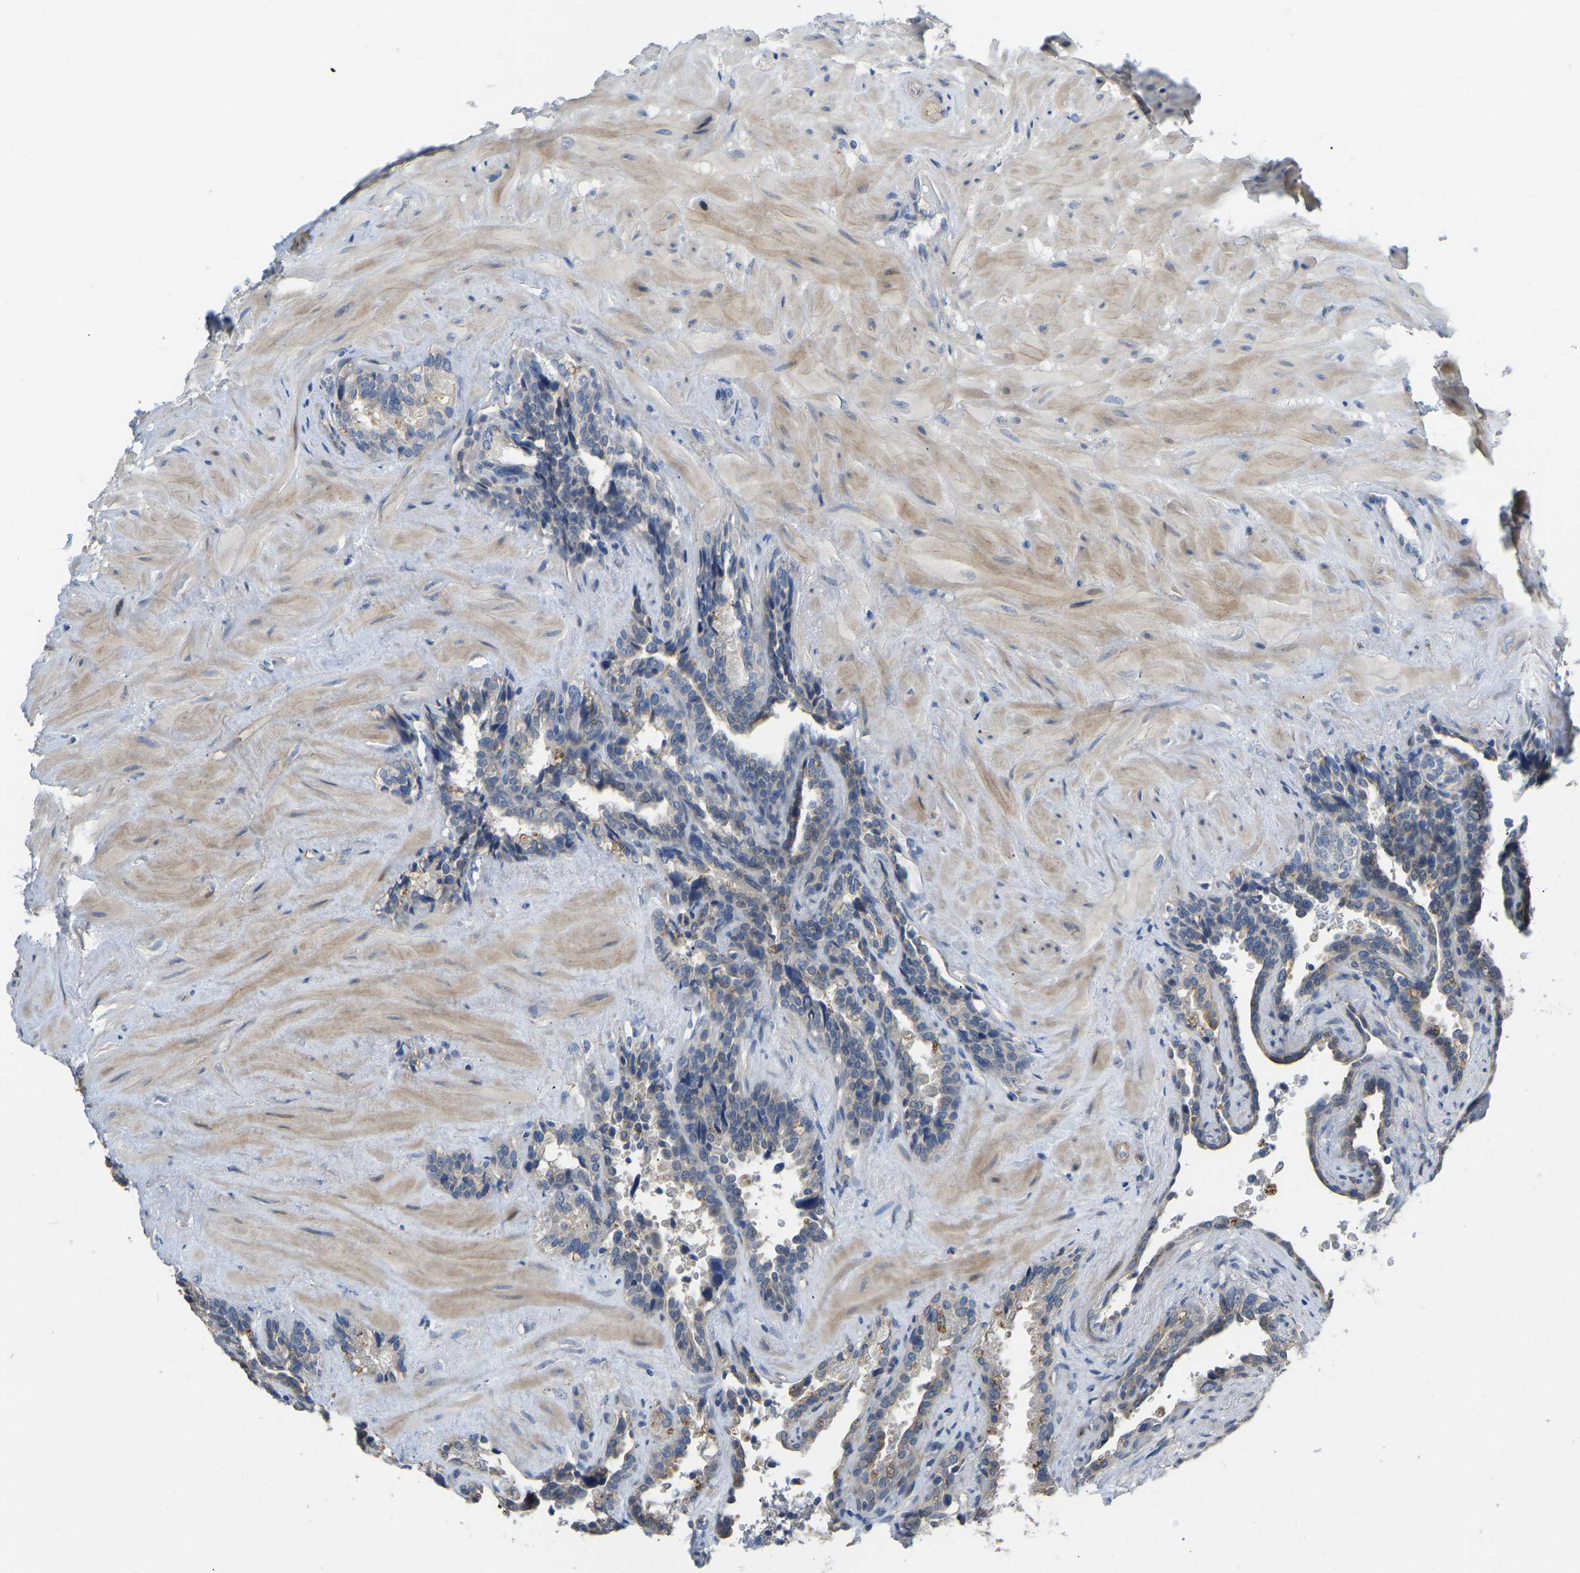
{"staining": {"intensity": "negative", "quantity": "none", "location": "none"}, "tissue": "seminal vesicle", "cell_type": "Glandular cells", "image_type": "normal", "snomed": [{"axis": "morphology", "description": "Normal tissue, NOS"}, {"axis": "topography", "description": "Seminal veicle"}], "caption": "Micrograph shows no significant protein expression in glandular cells of benign seminal vesicle. The staining is performed using DAB (3,3'-diaminobenzidine) brown chromogen with nuclei counter-stained in using hematoxylin.", "gene": "HIGD2B", "patient": {"sex": "male", "age": 68}}